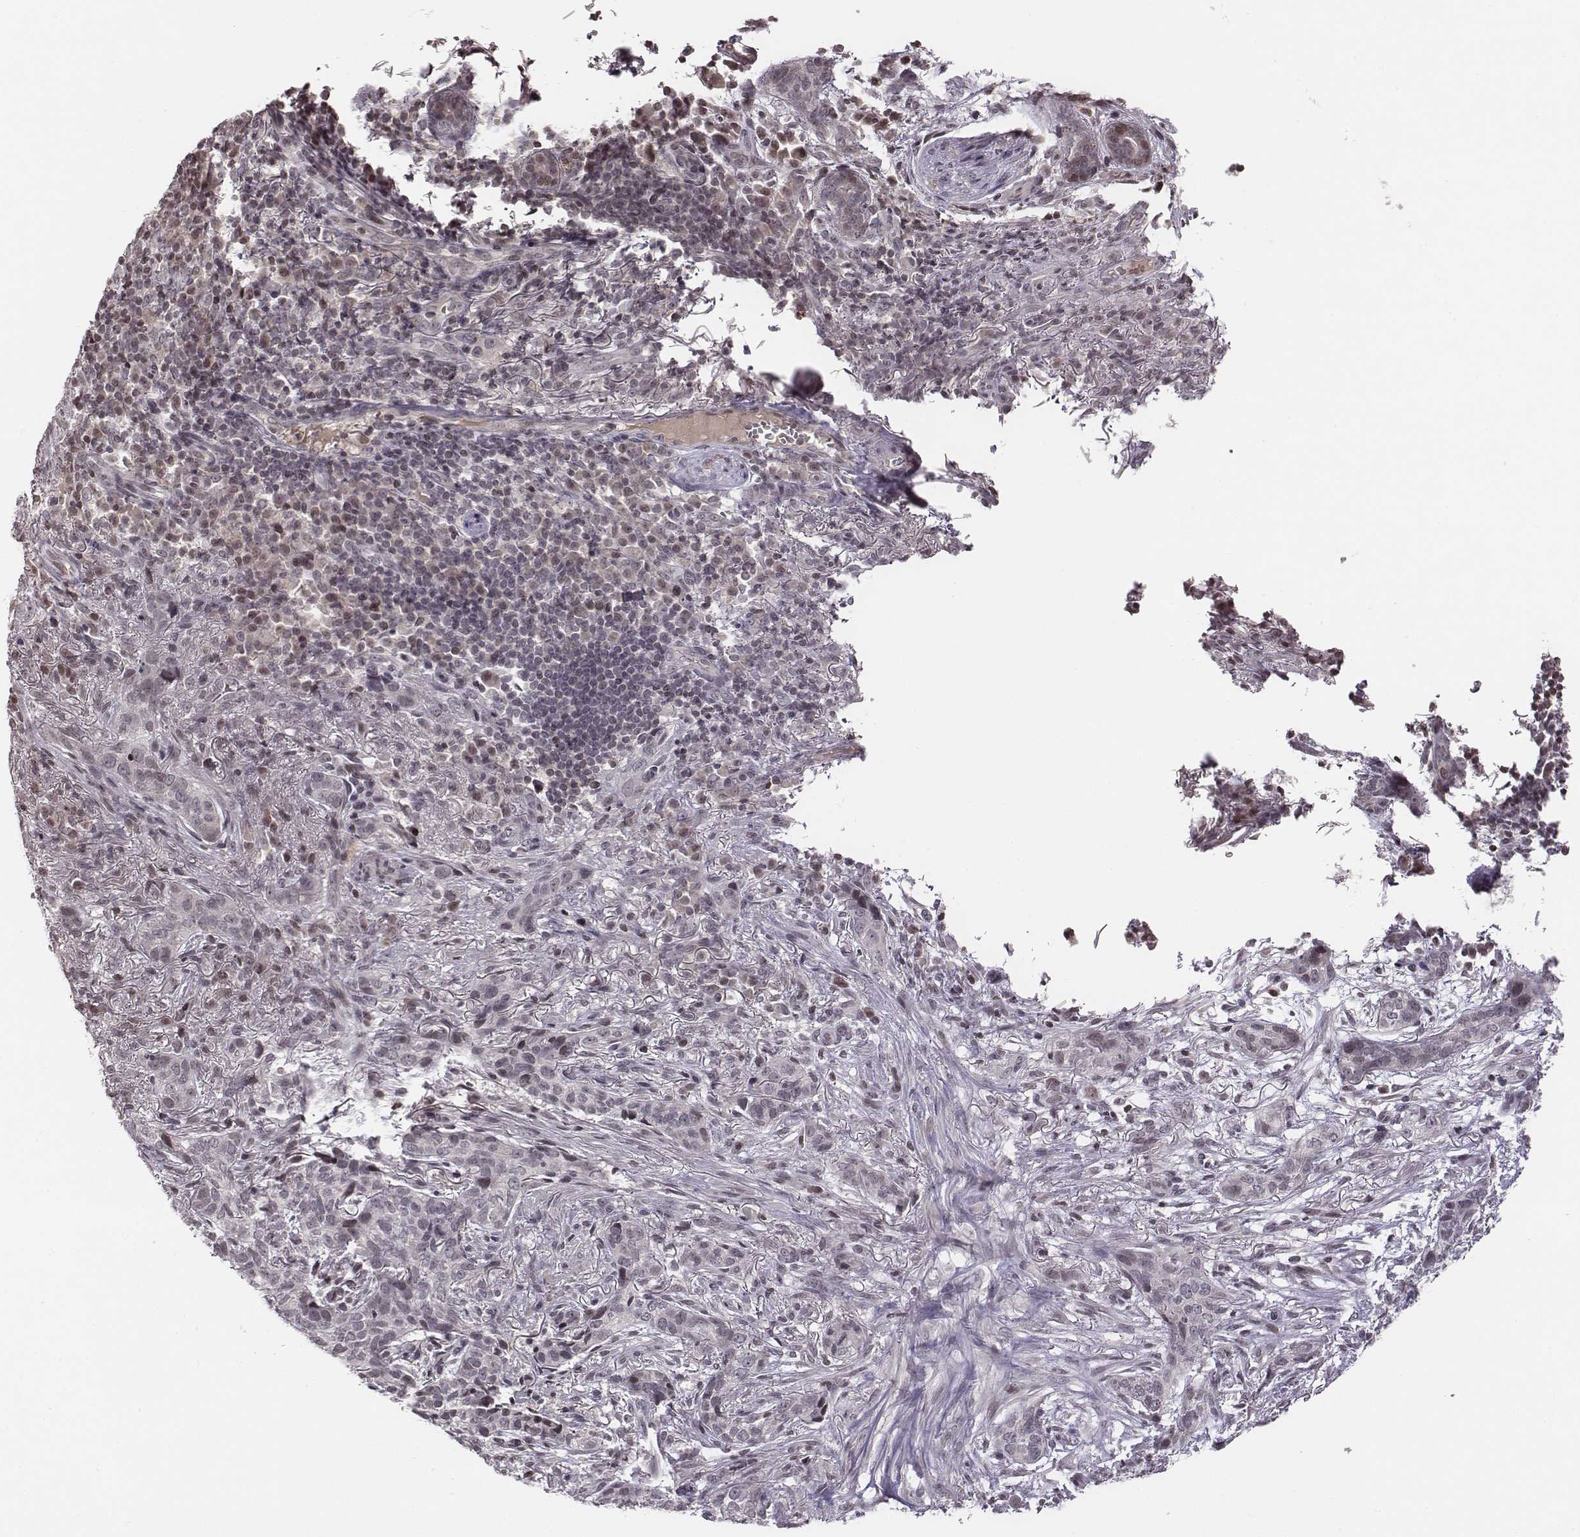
{"staining": {"intensity": "negative", "quantity": "none", "location": "none"}, "tissue": "skin cancer", "cell_type": "Tumor cells", "image_type": "cancer", "snomed": [{"axis": "morphology", "description": "Basal cell carcinoma"}, {"axis": "topography", "description": "Skin"}], "caption": "Immunohistochemistry (IHC) micrograph of neoplastic tissue: human skin cancer stained with DAB (3,3'-diaminobenzidine) displays no significant protein expression in tumor cells.", "gene": "GRM4", "patient": {"sex": "female", "age": 69}}